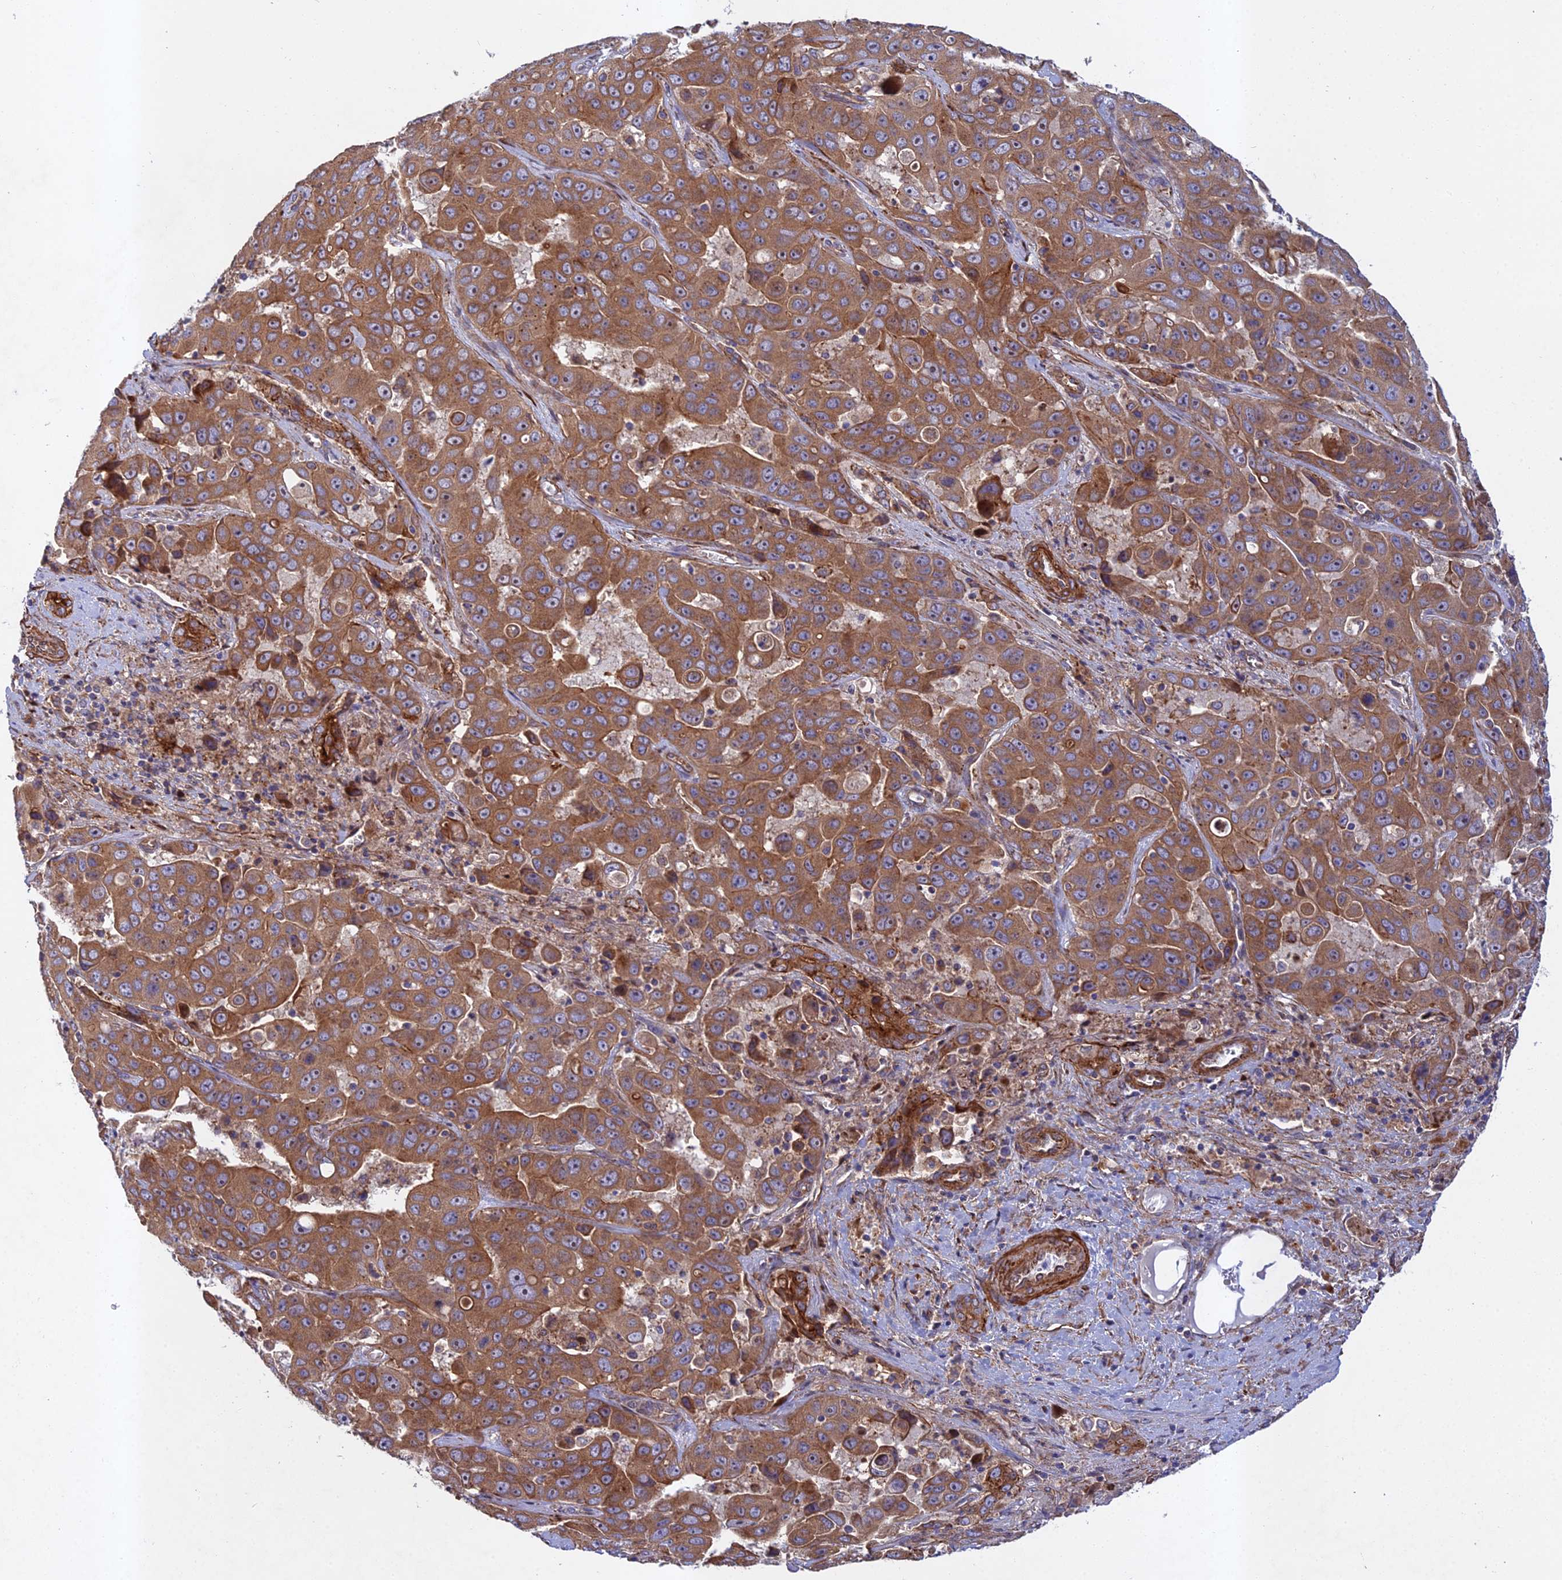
{"staining": {"intensity": "moderate", "quantity": ">75%", "location": "cytoplasmic/membranous"}, "tissue": "liver cancer", "cell_type": "Tumor cells", "image_type": "cancer", "snomed": [{"axis": "morphology", "description": "Cholangiocarcinoma"}, {"axis": "topography", "description": "Liver"}], "caption": "There is medium levels of moderate cytoplasmic/membranous expression in tumor cells of liver cholangiocarcinoma, as demonstrated by immunohistochemical staining (brown color).", "gene": "RALGAPA2", "patient": {"sex": "female", "age": 52}}